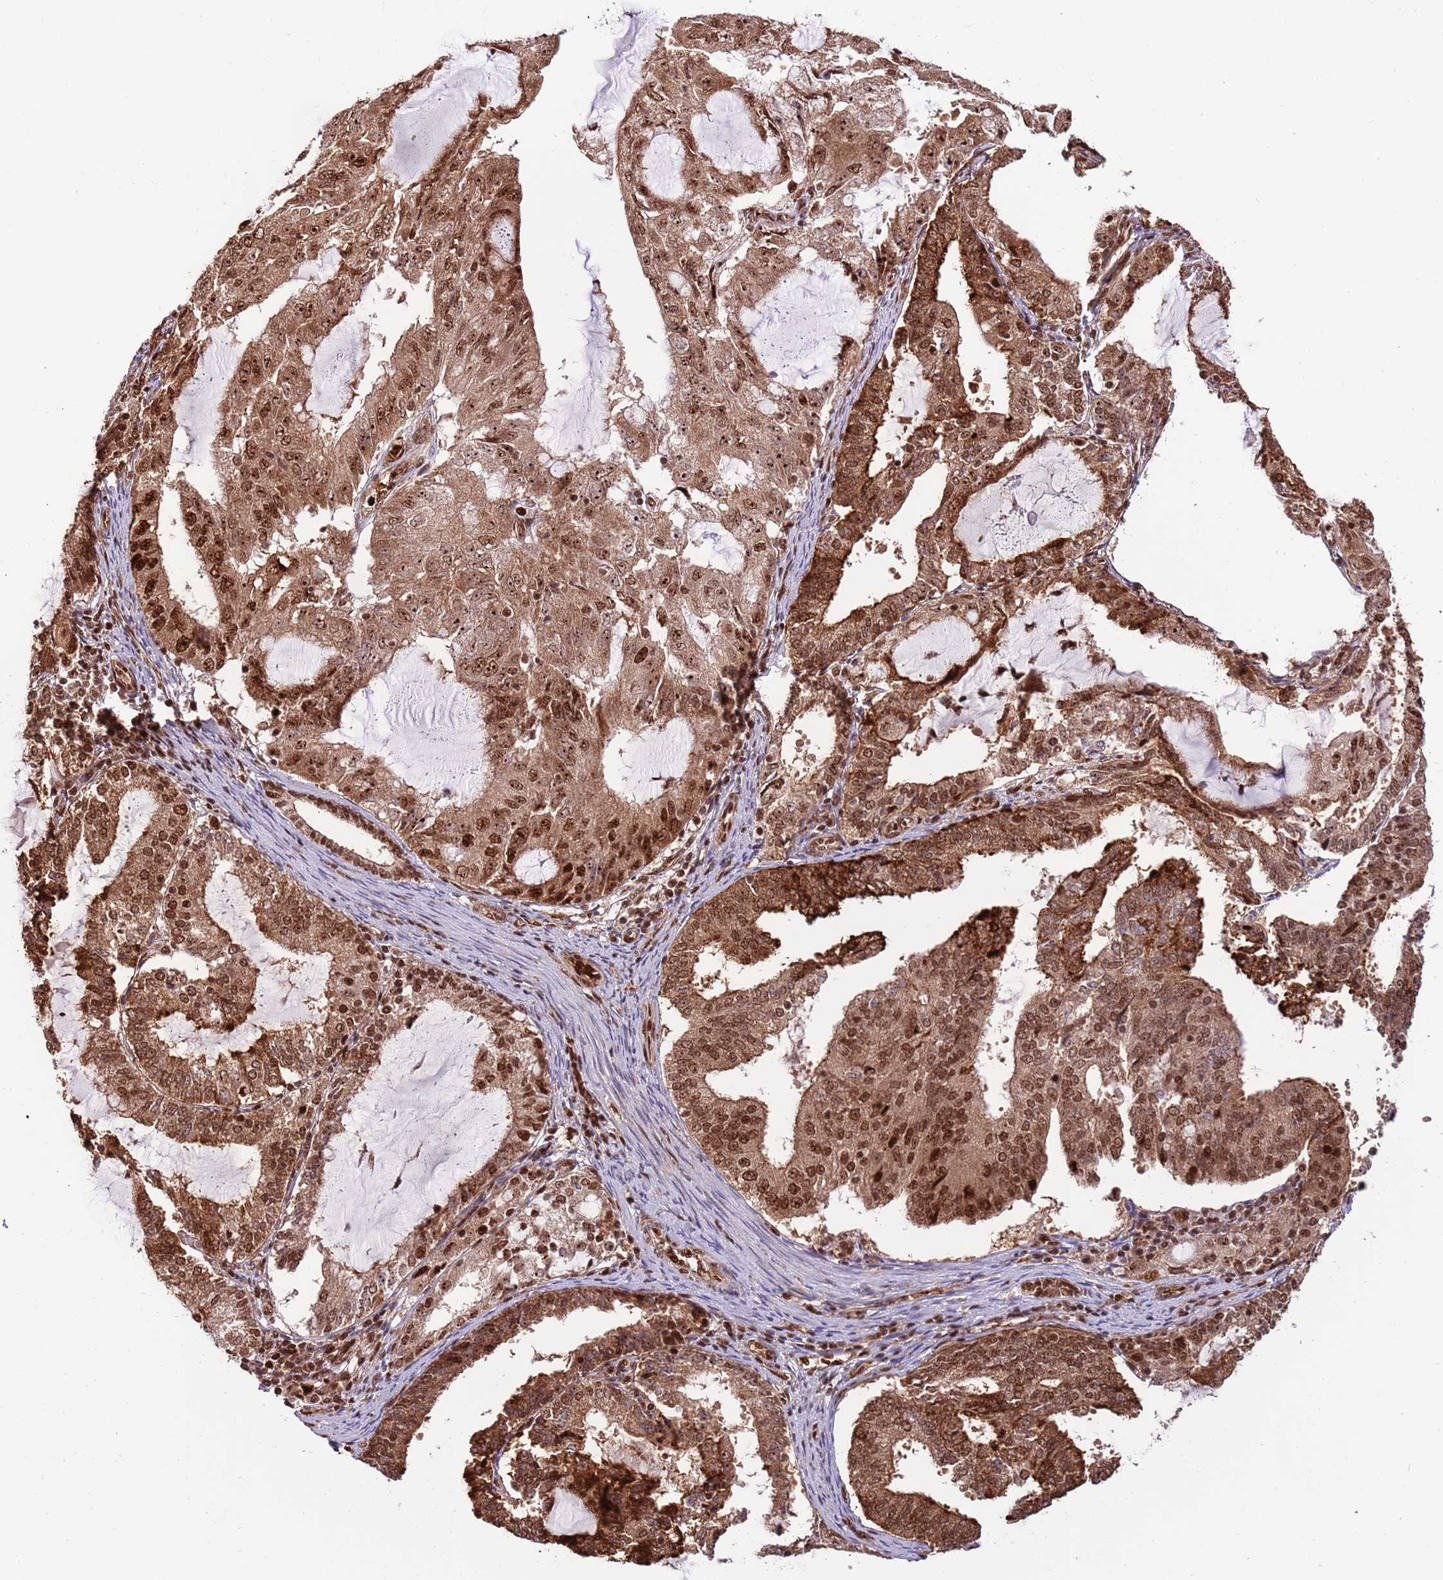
{"staining": {"intensity": "moderate", "quantity": ">75%", "location": "cytoplasmic/membranous,nuclear"}, "tissue": "endometrial cancer", "cell_type": "Tumor cells", "image_type": "cancer", "snomed": [{"axis": "morphology", "description": "Adenocarcinoma, NOS"}, {"axis": "topography", "description": "Endometrium"}], "caption": "Immunohistochemical staining of human adenocarcinoma (endometrial) demonstrates medium levels of moderate cytoplasmic/membranous and nuclear protein positivity in approximately >75% of tumor cells.", "gene": "RIF1", "patient": {"sex": "female", "age": 81}}